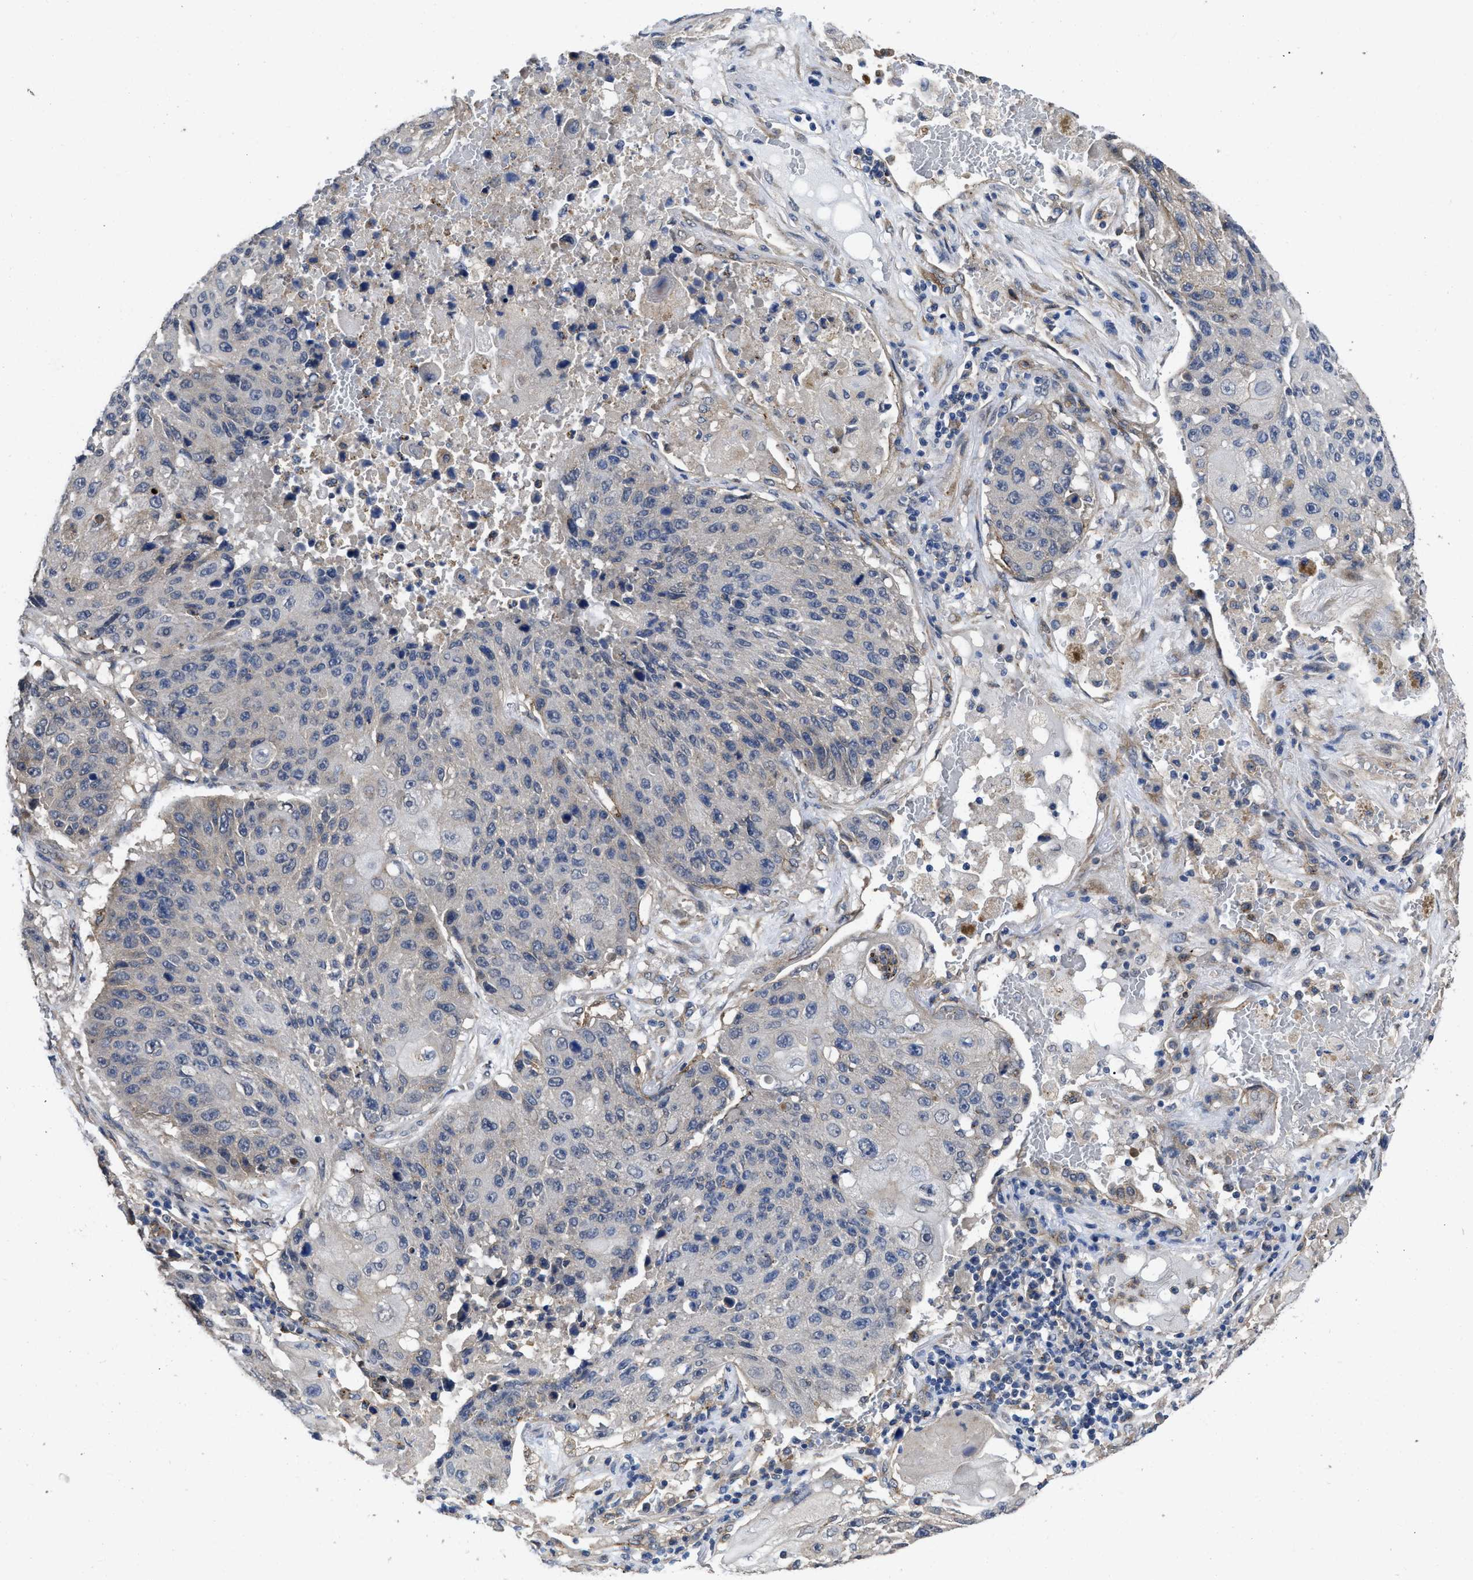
{"staining": {"intensity": "negative", "quantity": "none", "location": "none"}, "tissue": "lung cancer", "cell_type": "Tumor cells", "image_type": "cancer", "snomed": [{"axis": "morphology", "description": "Squamous cell carcinoma, NOS"}, {"axis": "topography", "description": "Lung"}], "caption": "The micrograph exhibits no staining of tumor cells in lung cancer (squamous cell carcinoma). (DAB (3,3'-diaminobenzidine) immunohistochemistry (IHC) with hematoxylin counter stain).", "gene": "PKD2", "patient": {"sex": "male", "age": 61}}